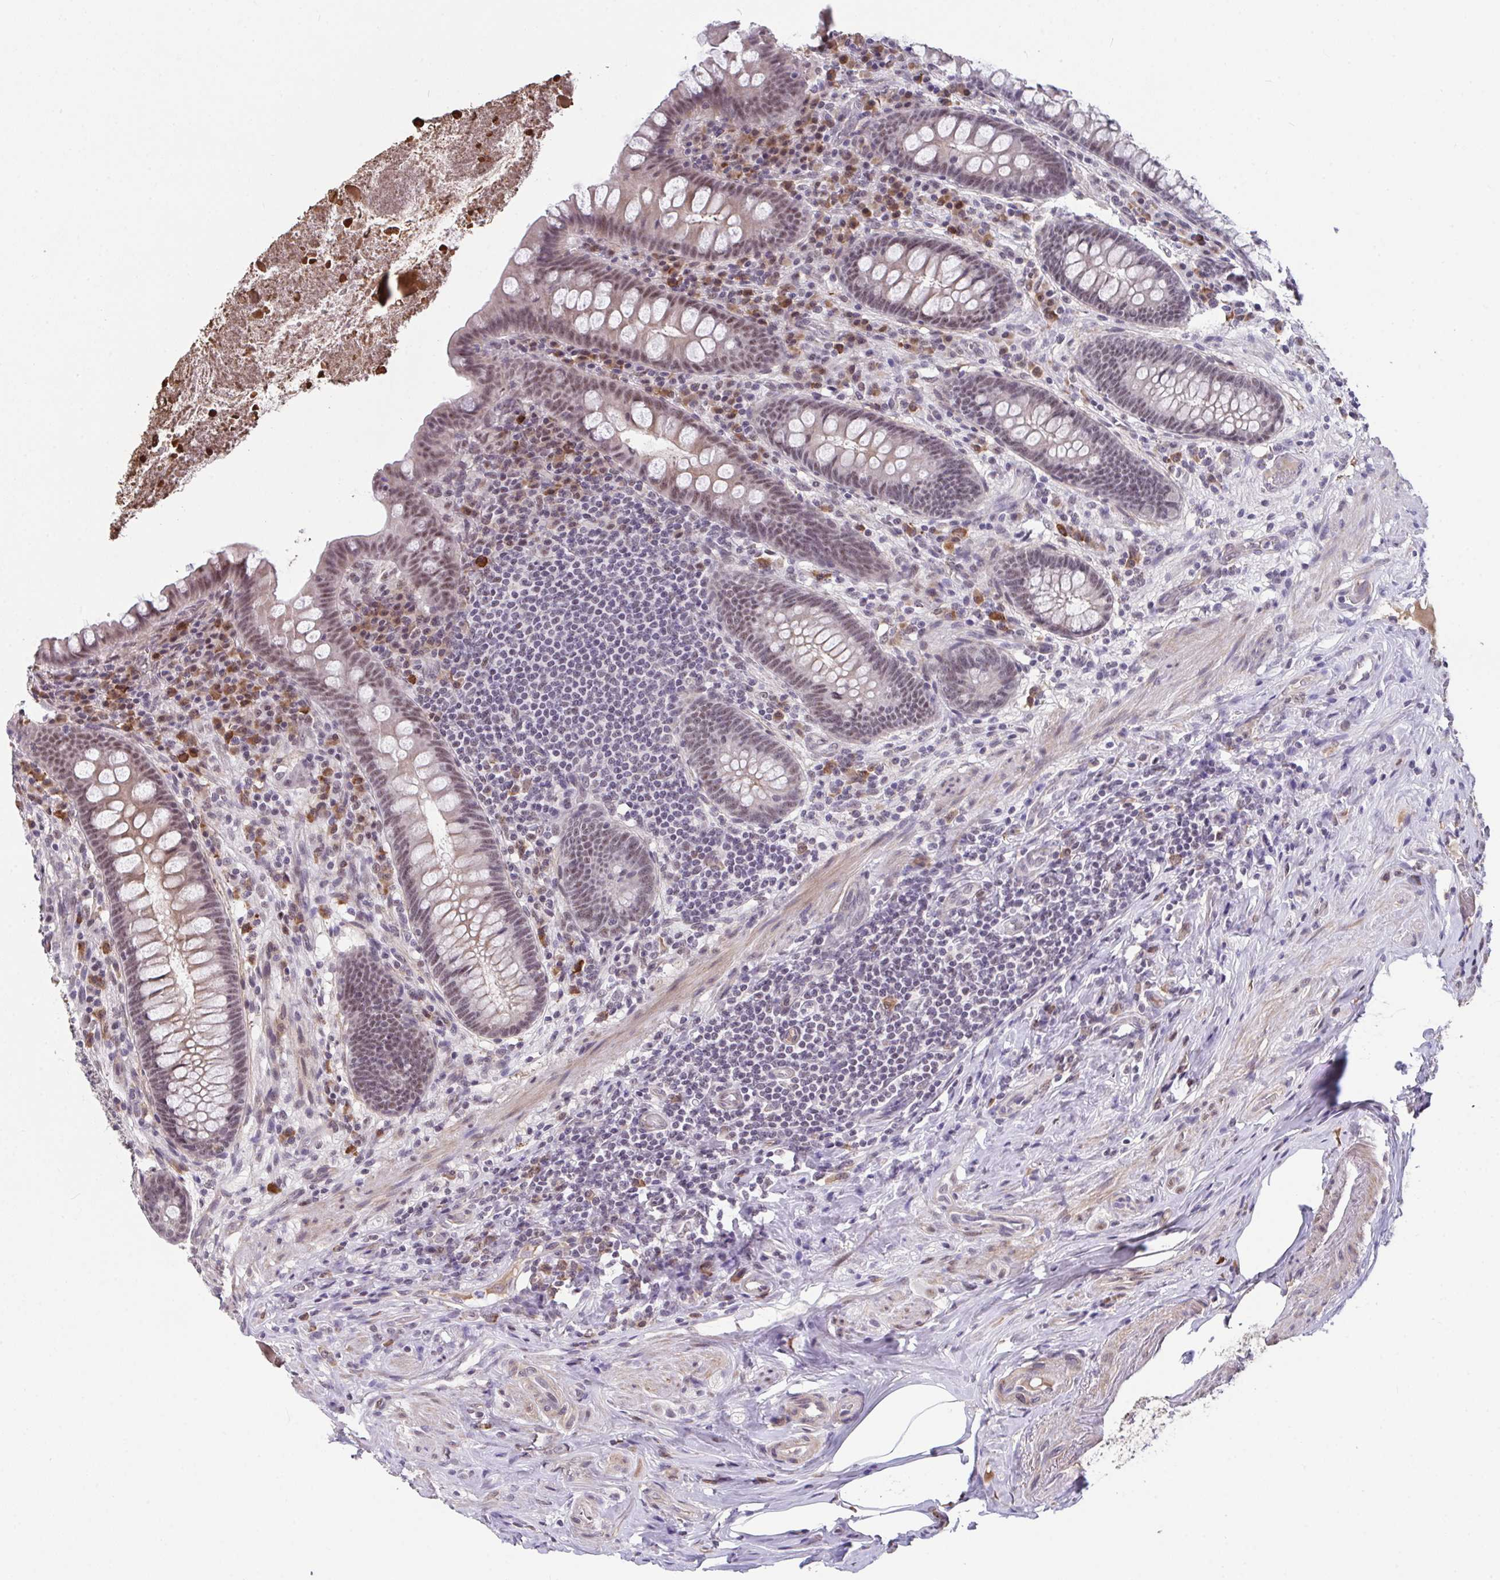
{"staining": {"intensity": "moderate", "quantity": ">75%", "location": "nuclear"}, "tissue": "appendix", "cell_type": "Glandular cells", "image_type": "normal", "snomed": [{"axis": "morphology", "description": "Normal tissue, NOS"}, {"axis": "topography", "description": "Appendix"}], "caption": "Benign appendix shows moderate nuclear staining in approximately >75% of glandular cells (DAB = brown stain, brightfield microscopy at high magnification)..", "gene": "RBBP6", "patient": {"sex": "male", "age": 71}}